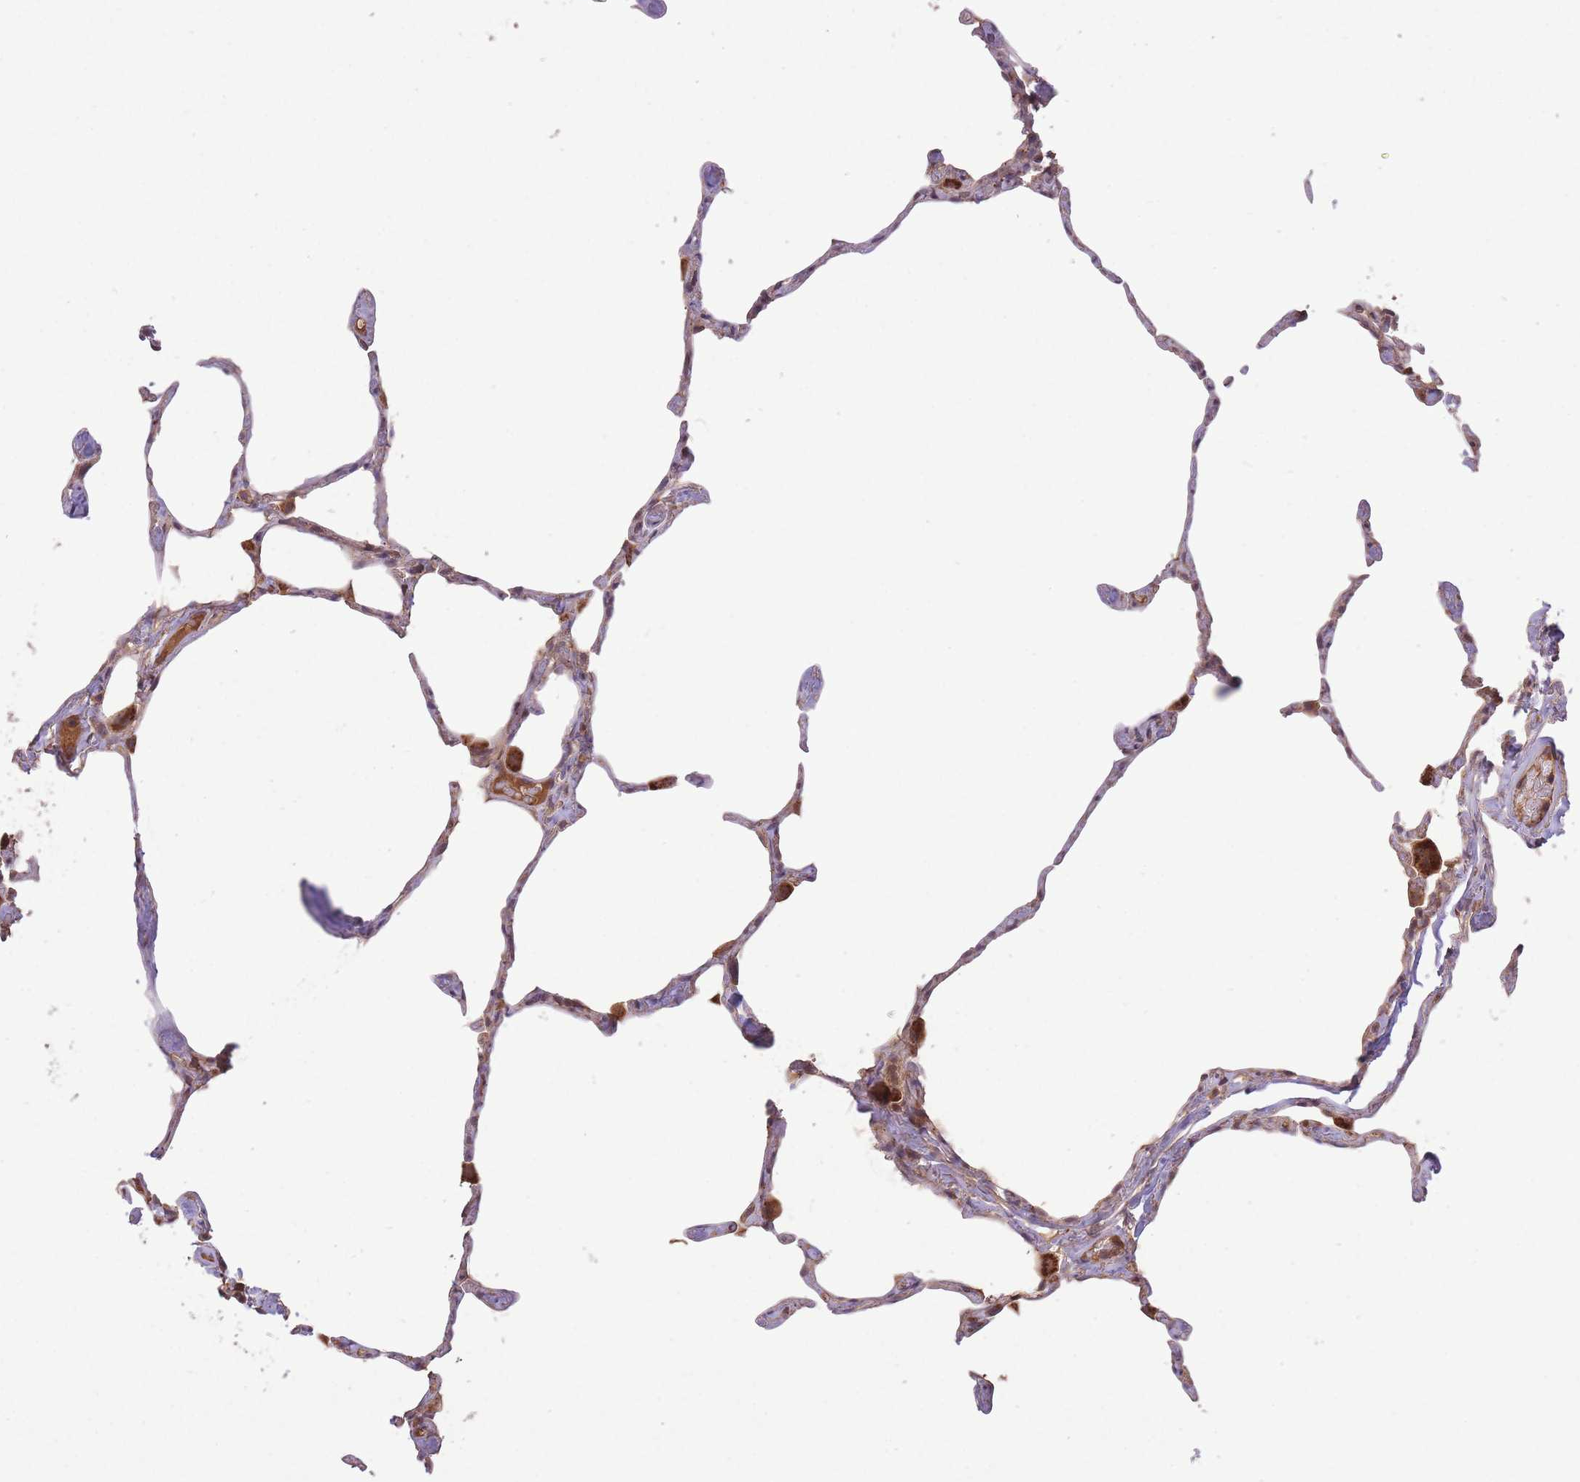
{"staining": {"intensity": "moderate", "quantity": "25%-75%", "location": "cytoplasmic/membranous"}, "tissue": "lung", "cell_type": "Alveolar cells", "image_type": "normal", "snomed": [{"axis": "morphology", "description": "Normal tissue, NOS"}, {"axis": "topography", "description": "Lung"}], "caption": "Immunohistochemistry histopathology image of unremarkable lung stained for a protein (brown), which reveals medium levels of moderate cytoplasmic/membranous staining in approximately 25%-75% of alveolar cells.", "gene": "POLR3F", "patient": {"sex": "male", "age": 65}}